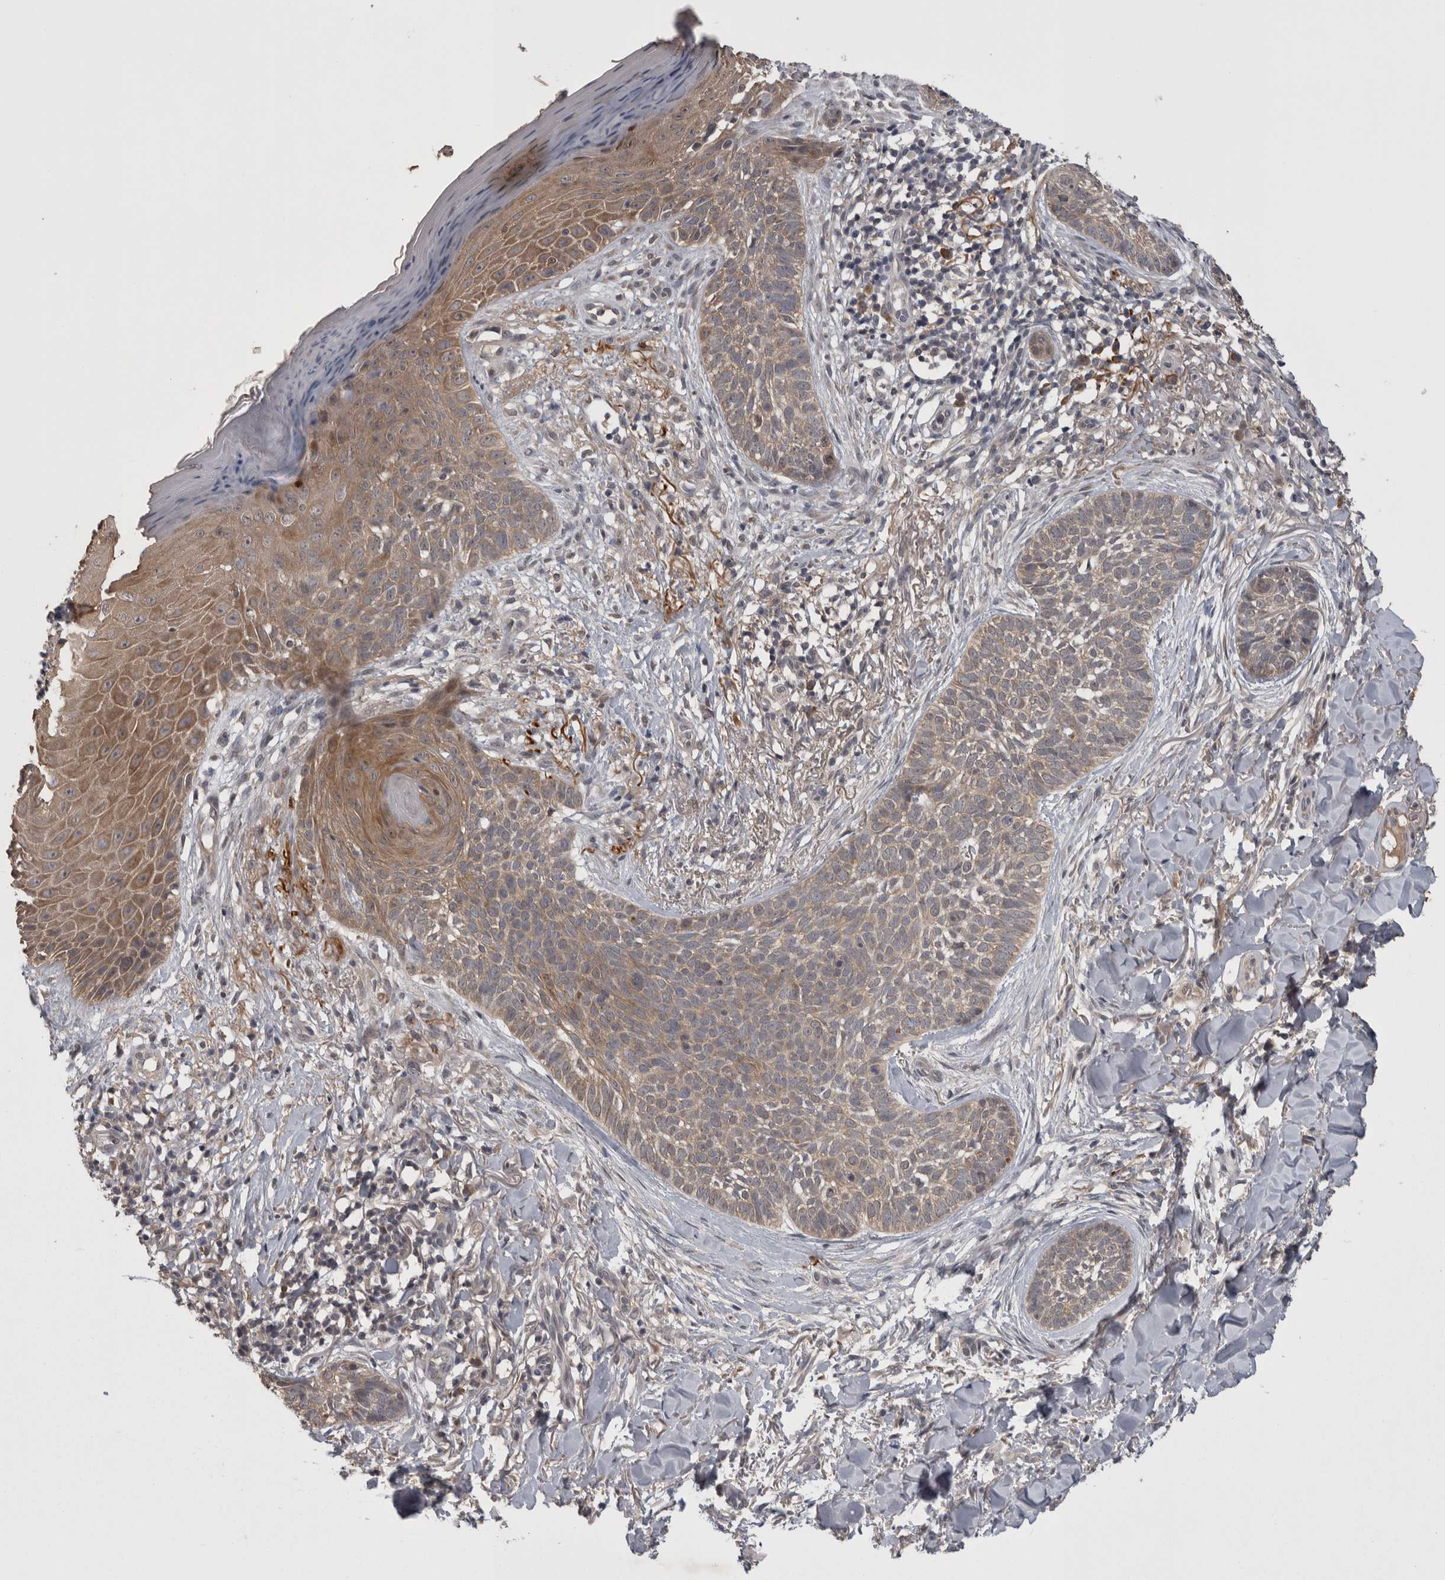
{"staining": {"intensity": "moderate", "quantity": ">75%", "location": "cytoplasmic/membranous"}, "tissue": "skin cancer", "cell_type": "Tumor cells", "image_type": "cancer", "snomed": [{"axis": "morphology", "description": "Normal tissue, NOS"}, {"axis": "morphology", "description": "Basal cell carcinoma"}, {"axis": "topography", "description": "Skin"}], "caption": "The image demonstrates staining of skin cancer (basal cell carcinoma), revealing moderate cytoplasmic/membranous protein expression (brown color) within tumor cells.", "gene": "ZNF114", "patient": {"sex": "male", "age": 67}}